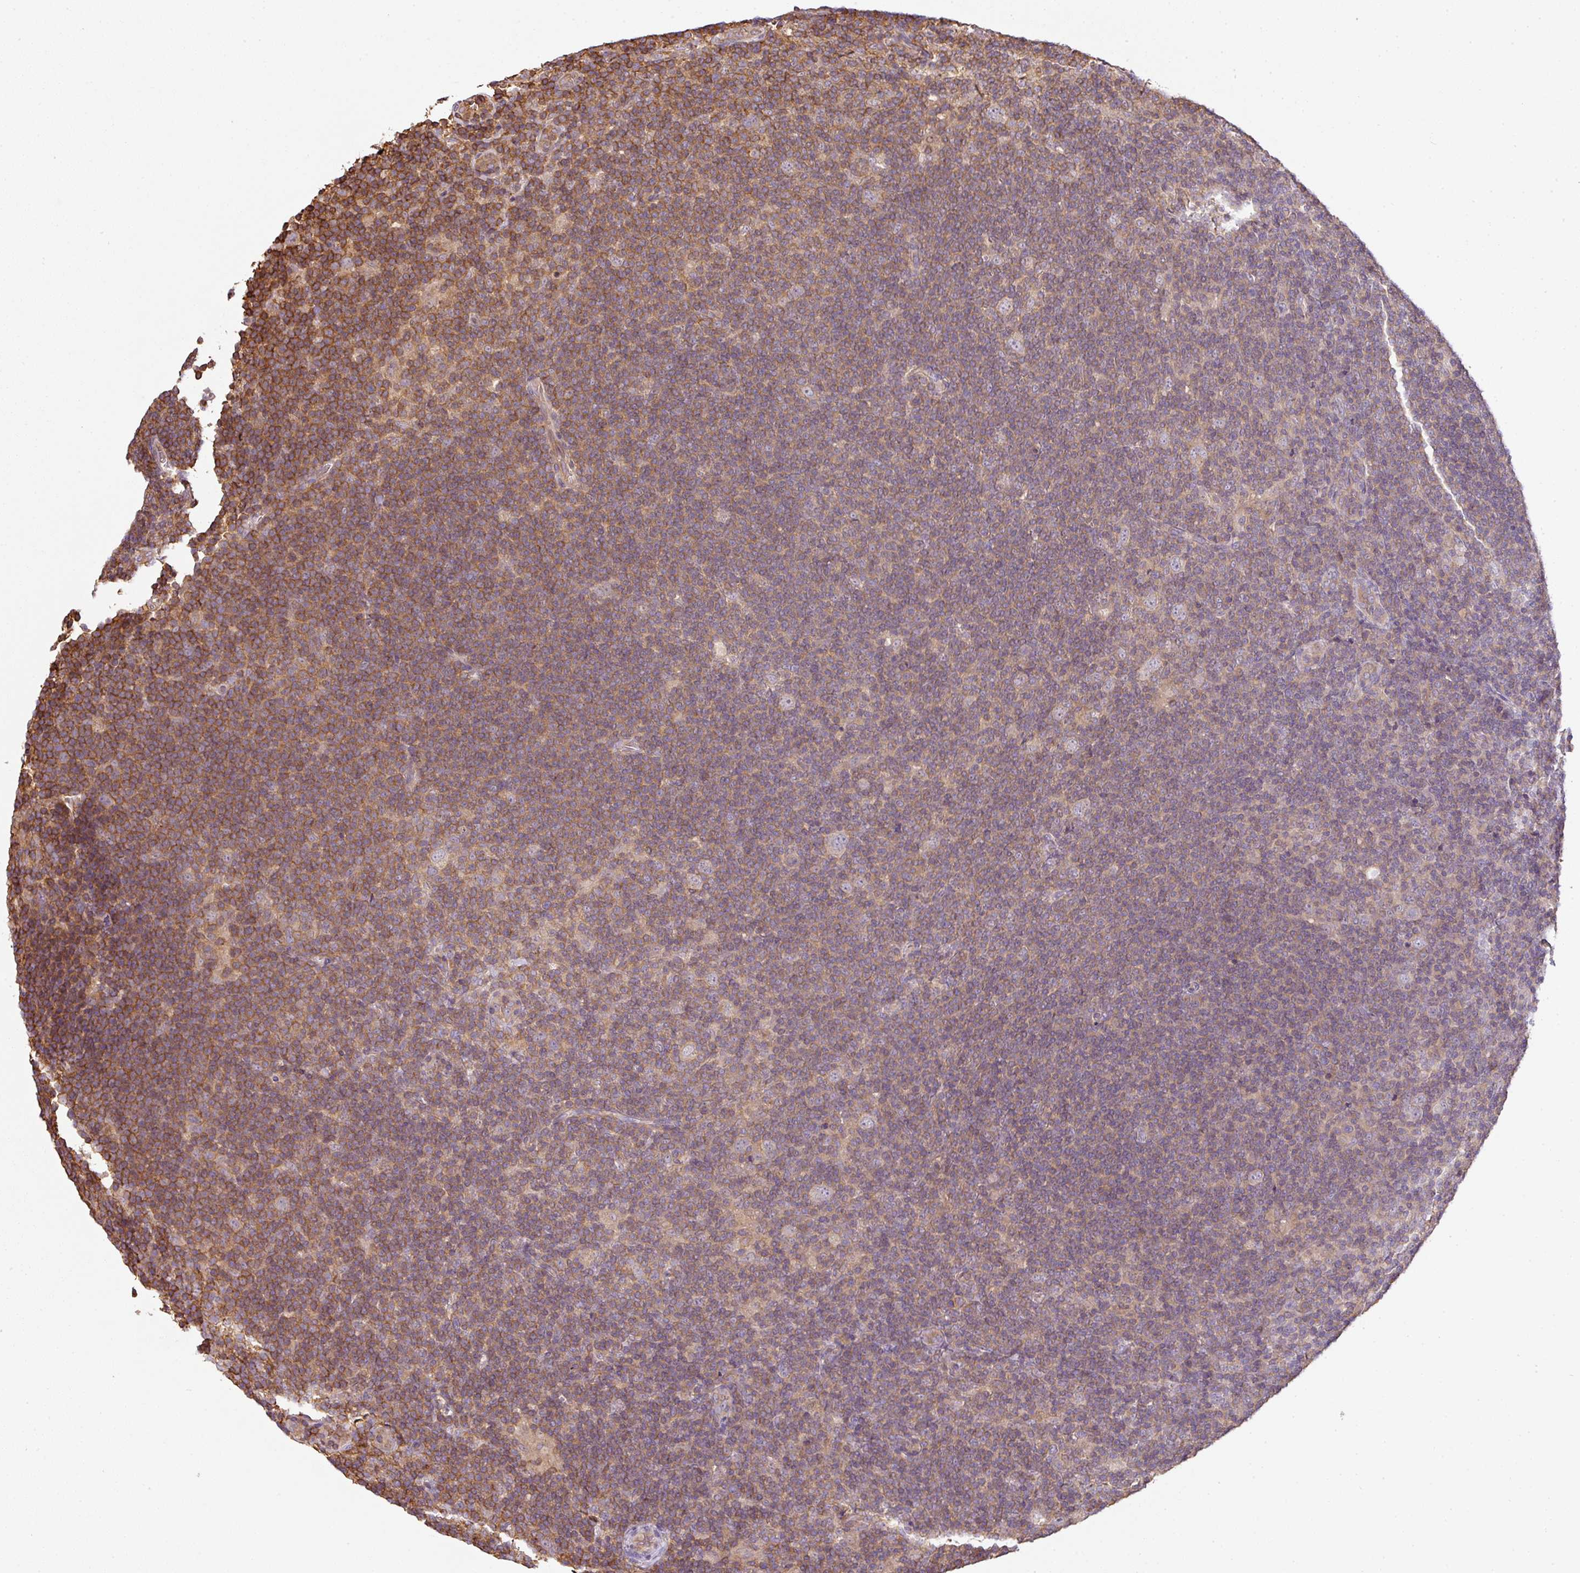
{"staining": {"intensity": "weak", "quantity": ">75%", "location": "cytoplasmic/membranous"}, "tissue": "lymphoma", "cell_type": "Tumor cells", "image_type": "cancer", "snomed": [{"axis": "morphology", "description": "Hodgkin's disease, NOS"}, {"axis": "topography", "description": "Lymph node"}], "caption": "Protein positivity by immunohistochemistry reveals weak cytoplasmic/membranous staining in approximately >75% of tumor cells in lymphoma. (brown staining indicates protein expression, while blue staining denotes nuclei).", "gene": "TCL1B", "patient": {"sex": "female", "age": 57}}